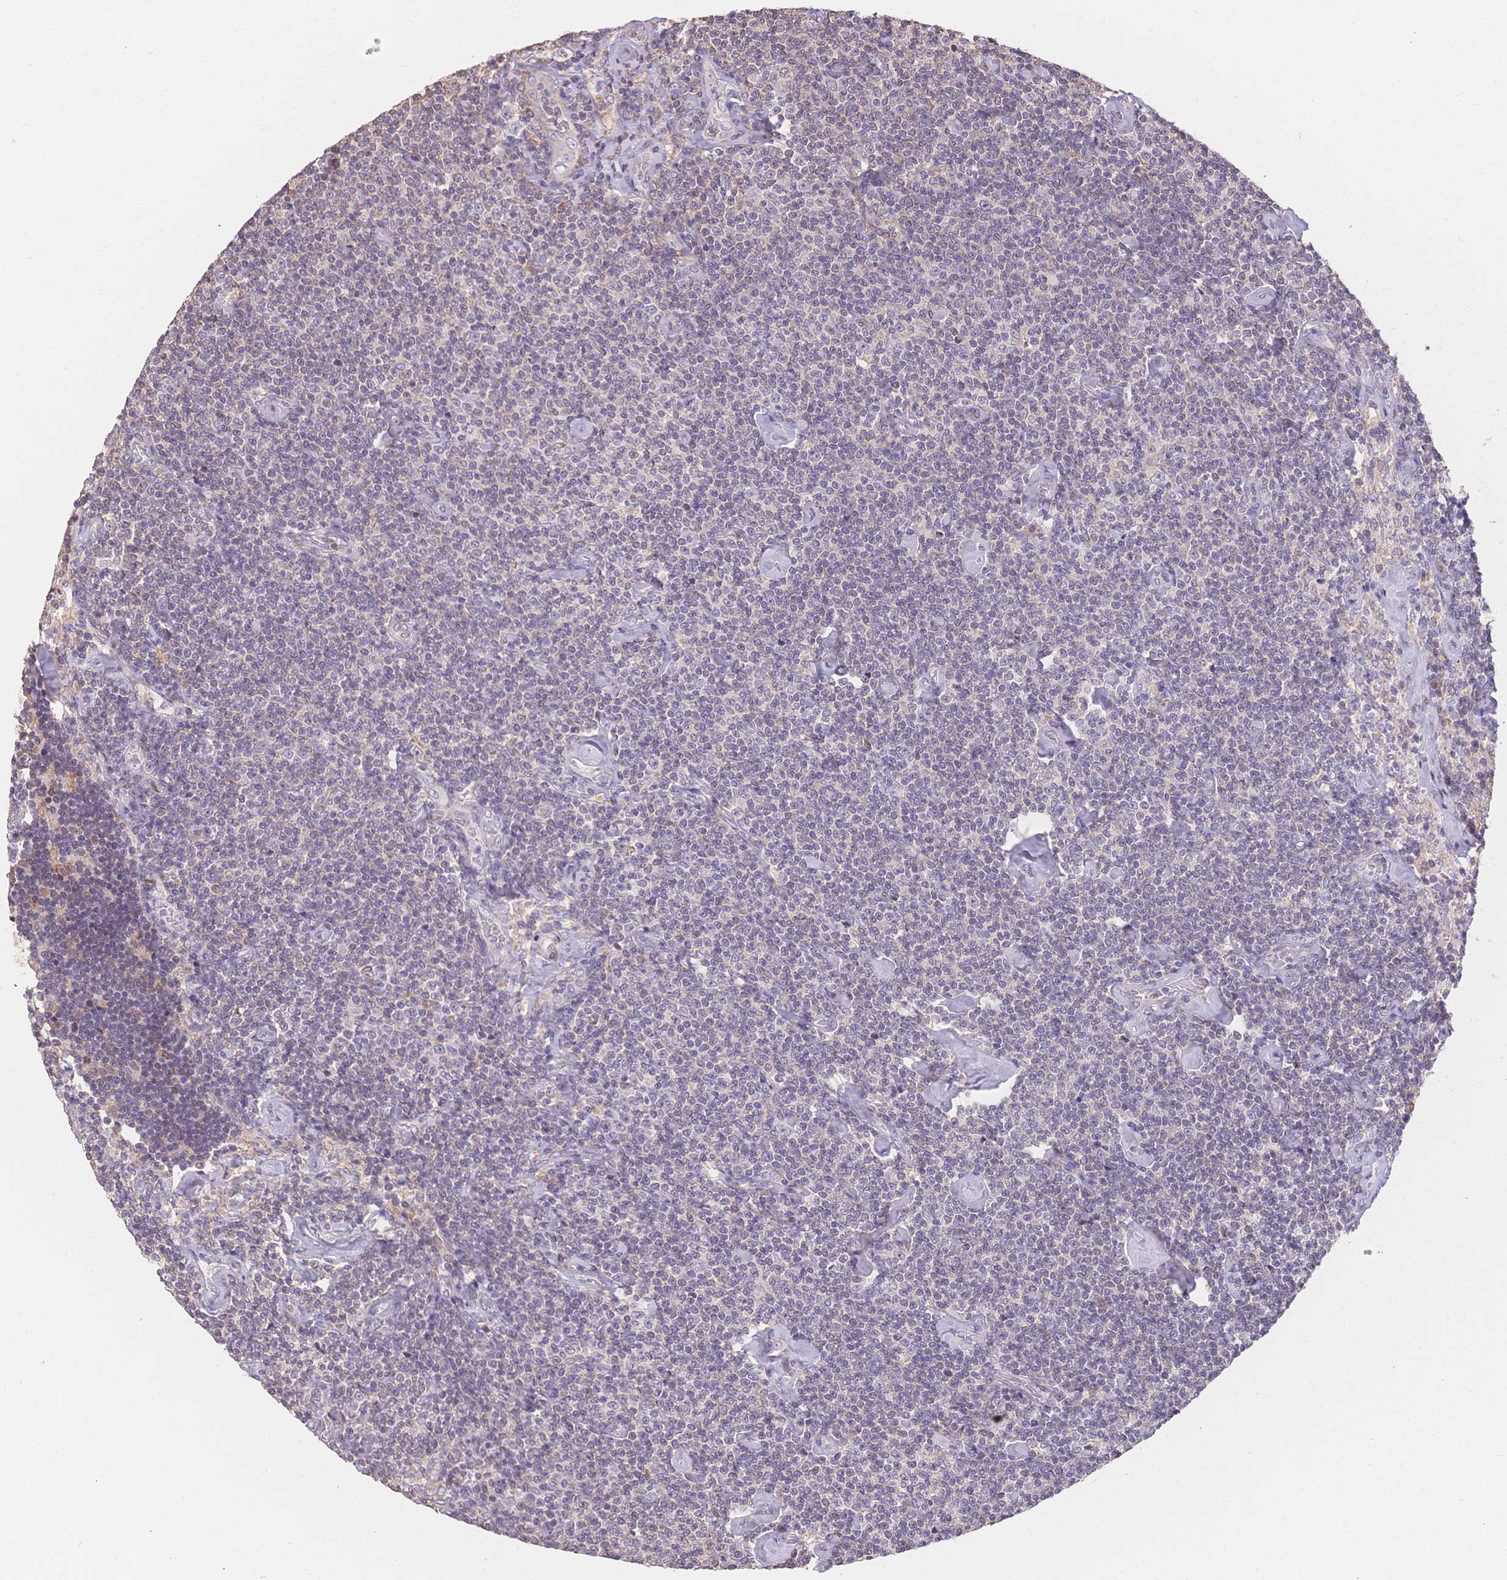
{"staining": {"intensity": "negative", "quantity": "none", "location": "none"}, "tissue": "lymphoma", "cell_type": "Tumor cells", "image_type": "cancer", "snomed": [{"axis": "morphology", "description": "Malignant lymphoma, non-Hodgkin's type, Low grade"}, {"axis": "topography", "description": "Lymph node"}], "caption": "High power microscopy histopathology image of an immunohistochemistry micrograph of lymphoma, revealing no significant expression in tumor cells.", "gene": "HS3ST5", "patient": {"sex": "male", "age": 81}}